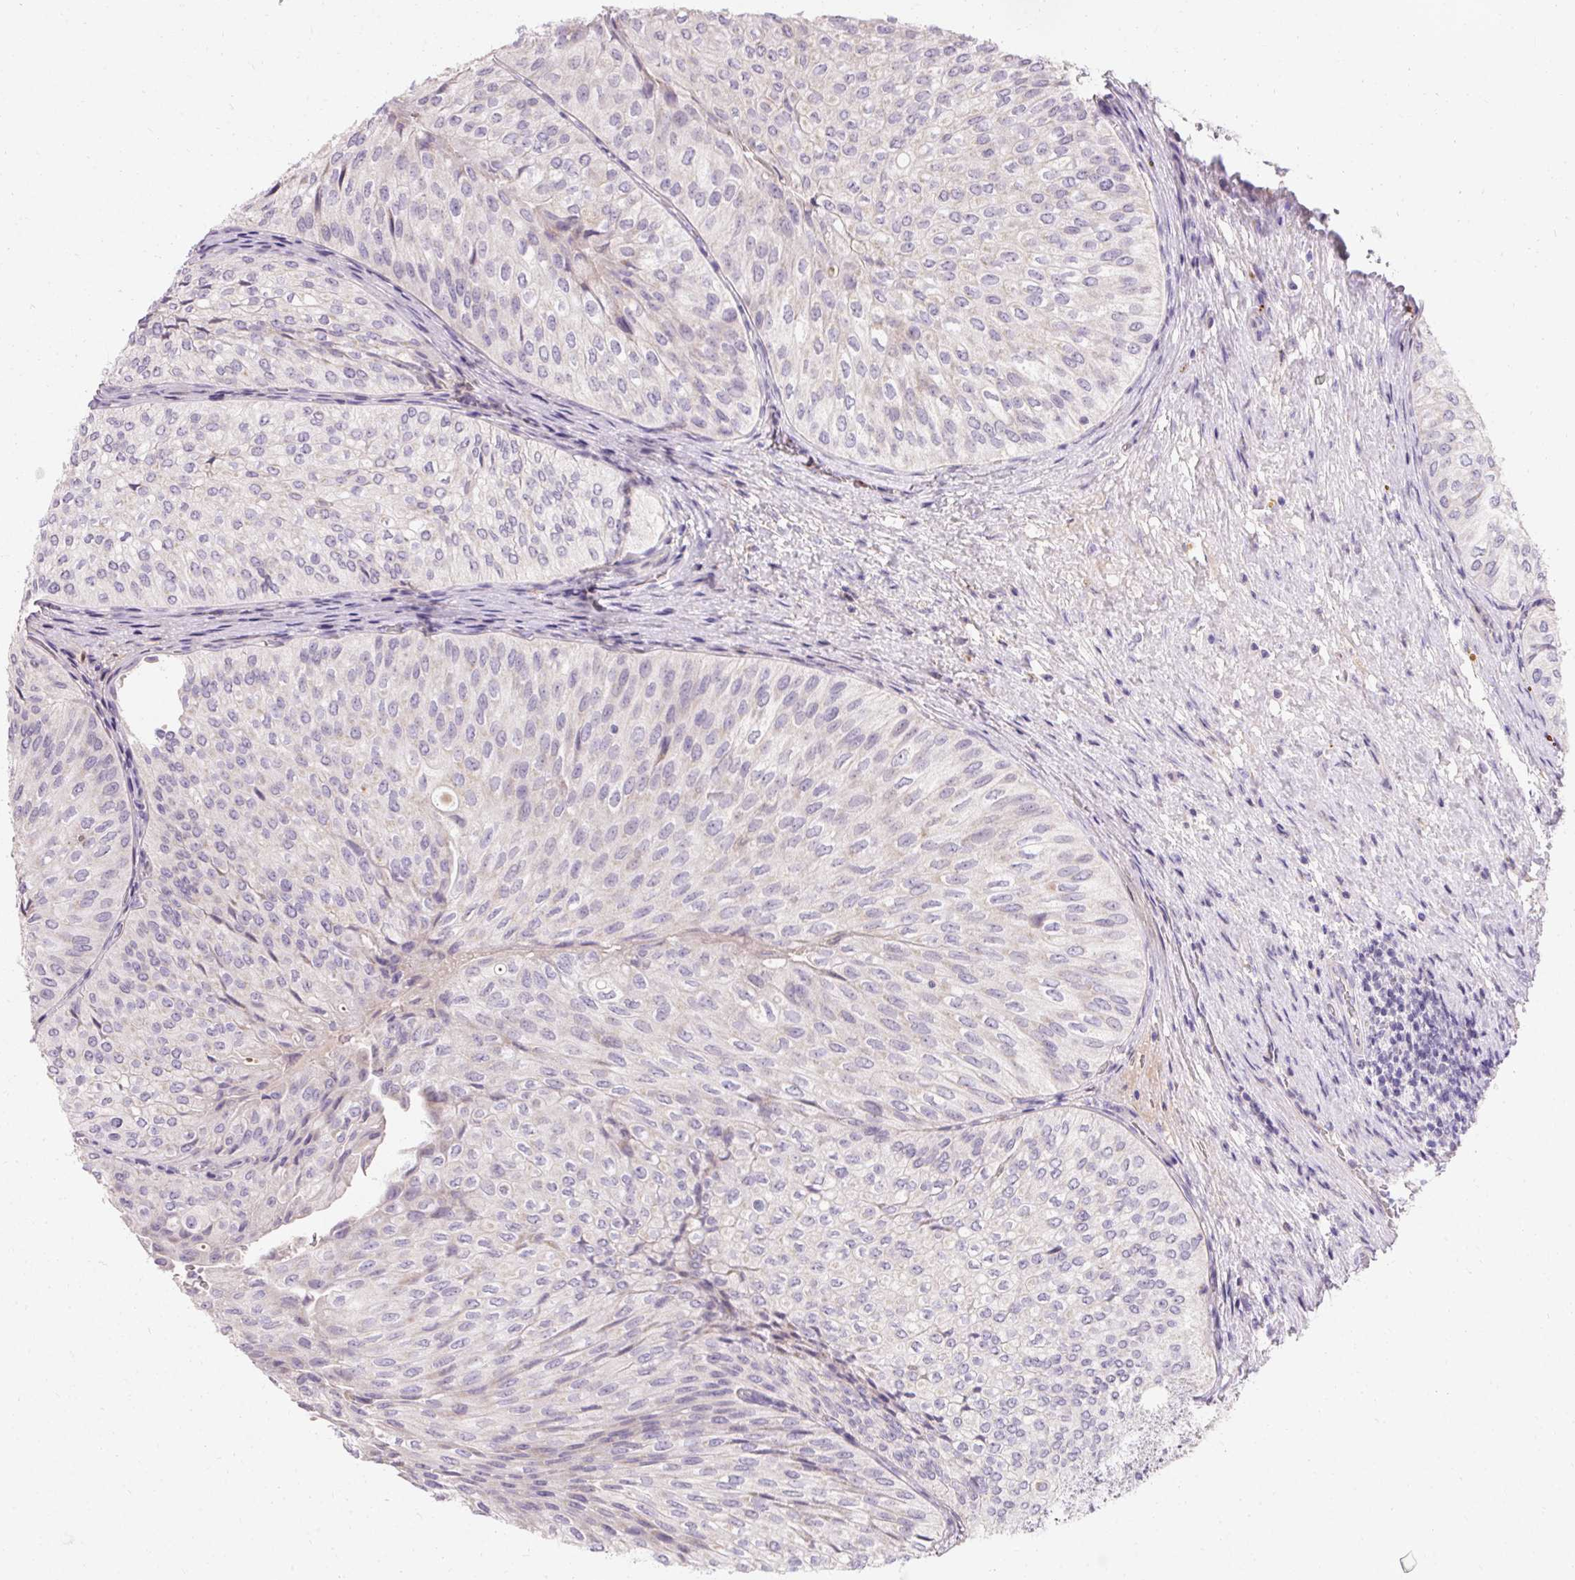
{"staining": {"intensity": "negative", "quantity": "none", "location": "none"}, "tissue": "urothelial cancer", "cell_type": "Tumor cells", "image_type": "cancer", "snomed": [{"axis": "morphology", "description": "Urothelial carcinoma, NOS"}, {"axis": "topography", "description": "Urinary bladder"}], "caption": "Tumor cells show no significant staining in transitional cell carcinoma.", "gene": "TRIP13", "patient": {"sex": "male", "age": 62}}